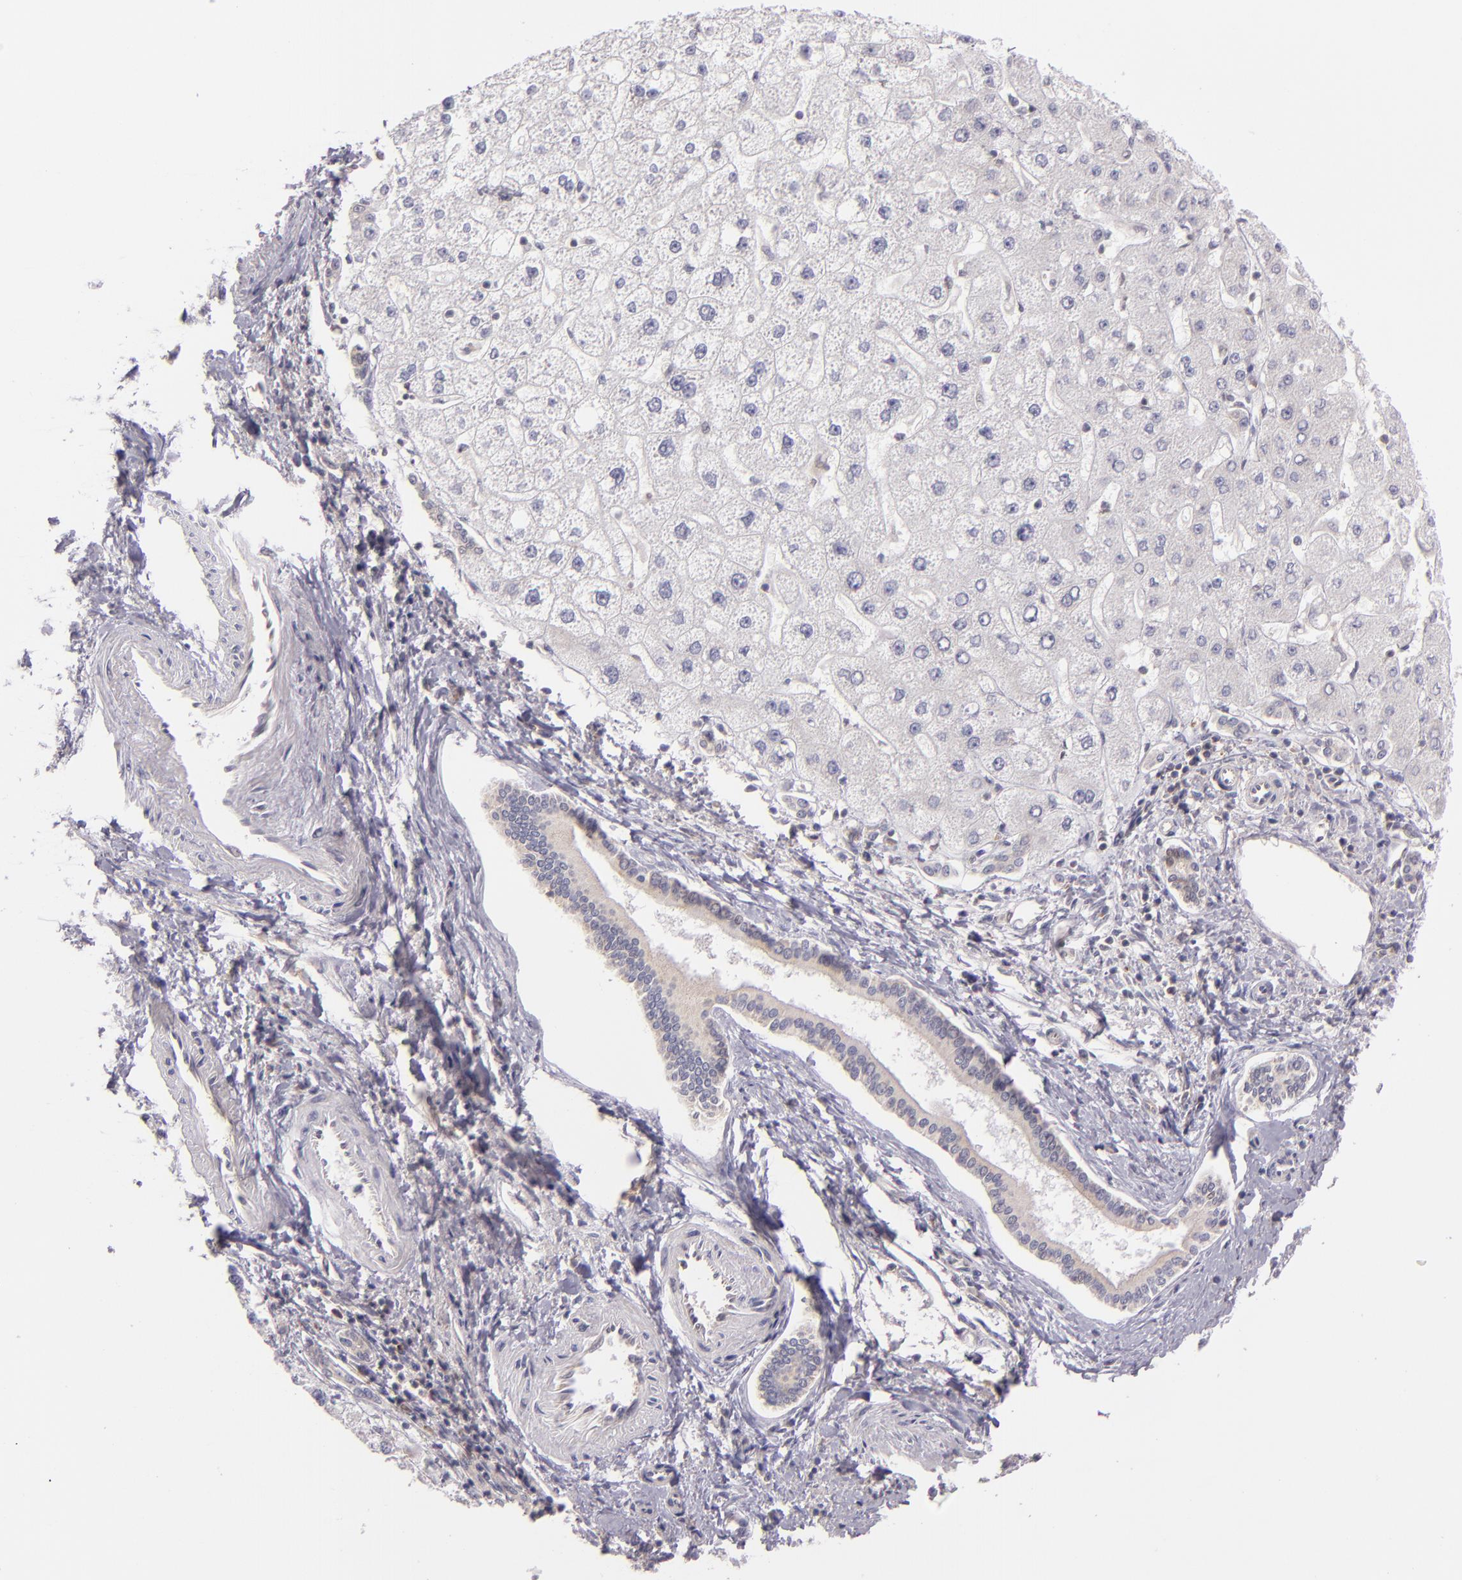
{"staining": {"intensity": "negative", "quantity": "none", "location": "none"}, "tissue": "liver cancer", "cell_type": "Tumor cells", "image_type": "cancer", "snomed": [{"axis": "morphology", "description": "Carcinoma, Hepatocellular, NOS"}, {"axis": "topography", "description": "Liver"}], "caption": "Liver cancer stained for a protein using immunohistochemistry (IHC) exhibits no expression tumor cells.", "gene": "UPF3B", "patient": {"sex": "female", "age": 85}}